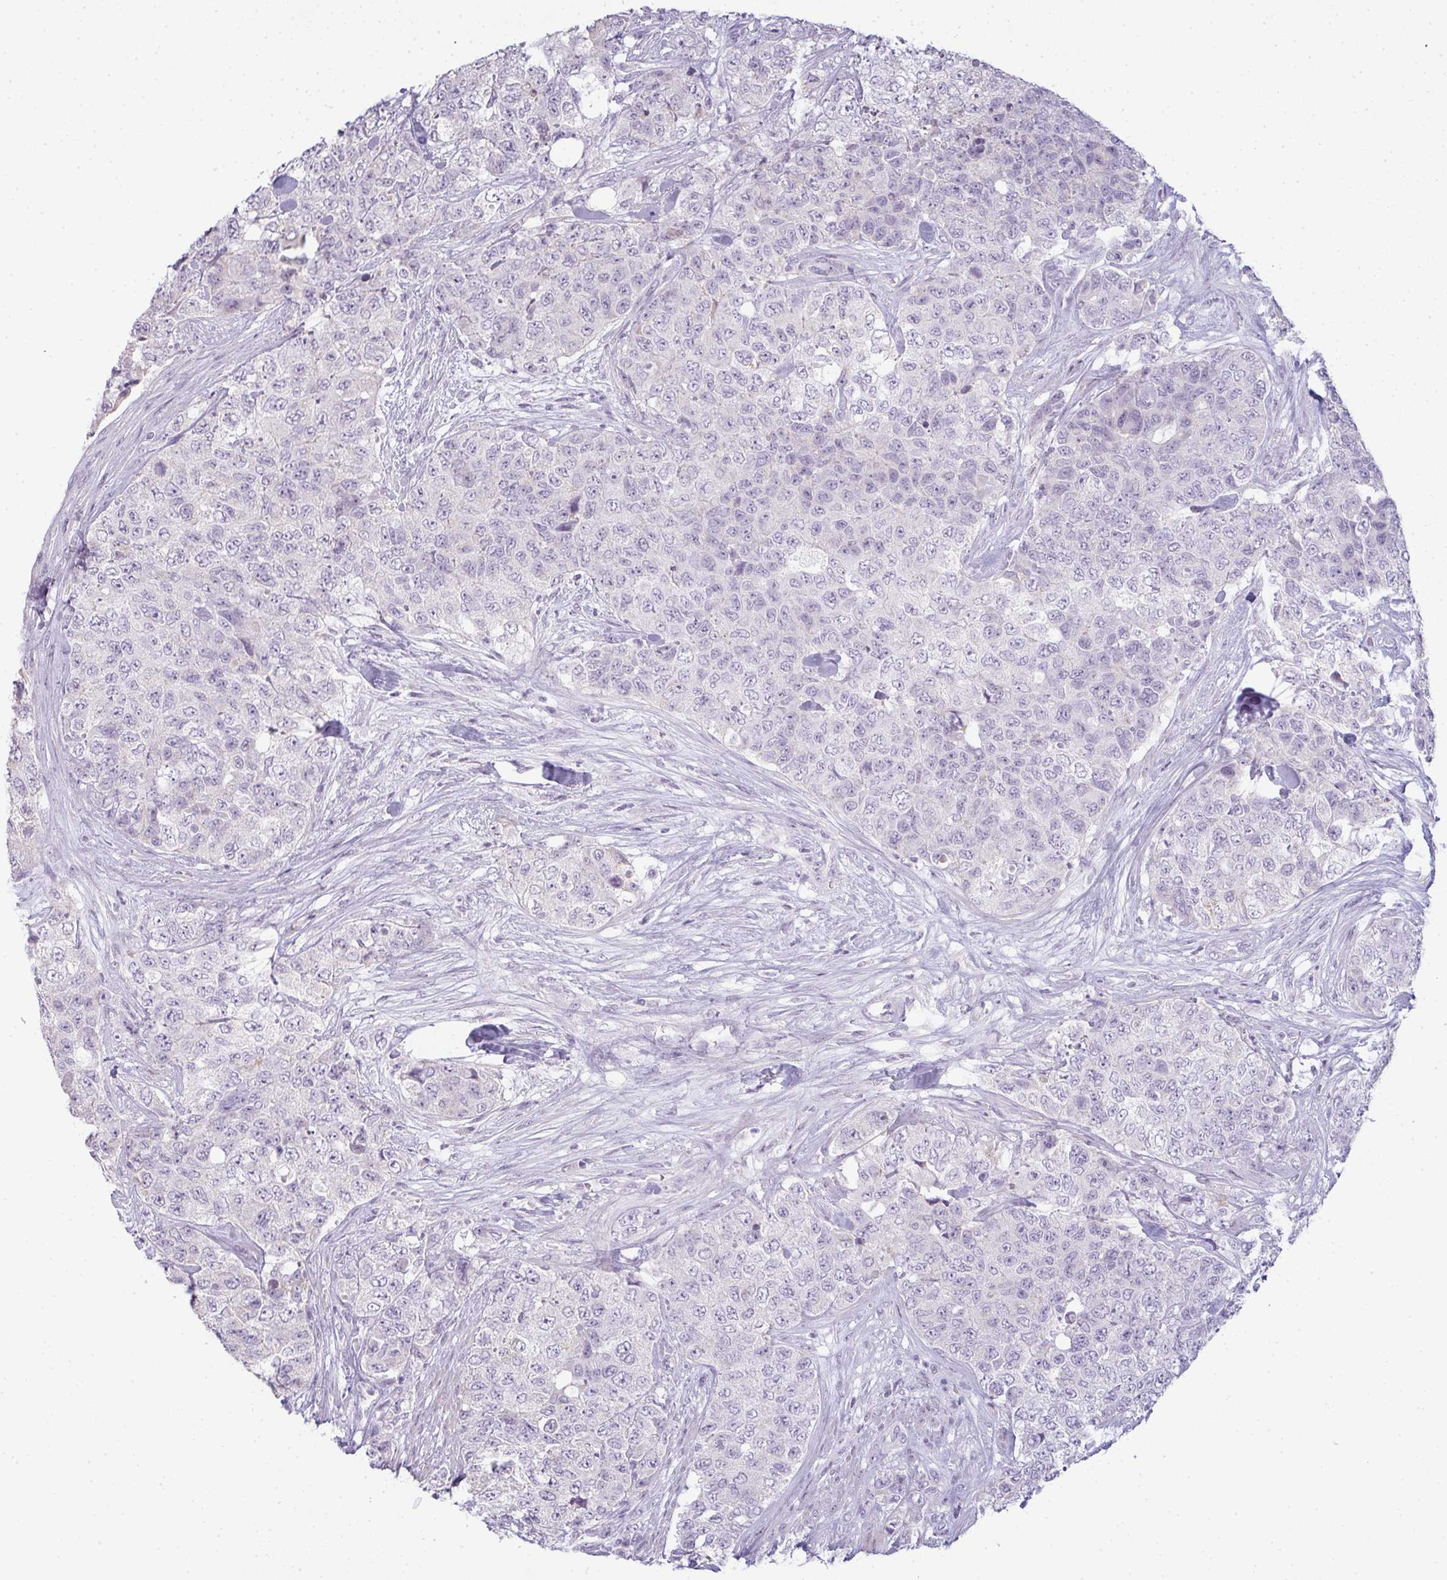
{"staining": {"intensity": "negative", "quantity": "none", "location": "none"}, "tissue": "urothelial cancer", "cell_type": "Tumor cells", "image_type": "cancer", "snomed": [{"axis": "morphology", "description": "Urothelial carcinoma, High grade"}, {"axis": "topography", "description": "Urinary bladder"}], "caption": "Tumor cells show no significant expression in urothelial carcinoma (high-grade).", "gene": "SIRPB2", "patient": {"sex": "female", "age": 78}}